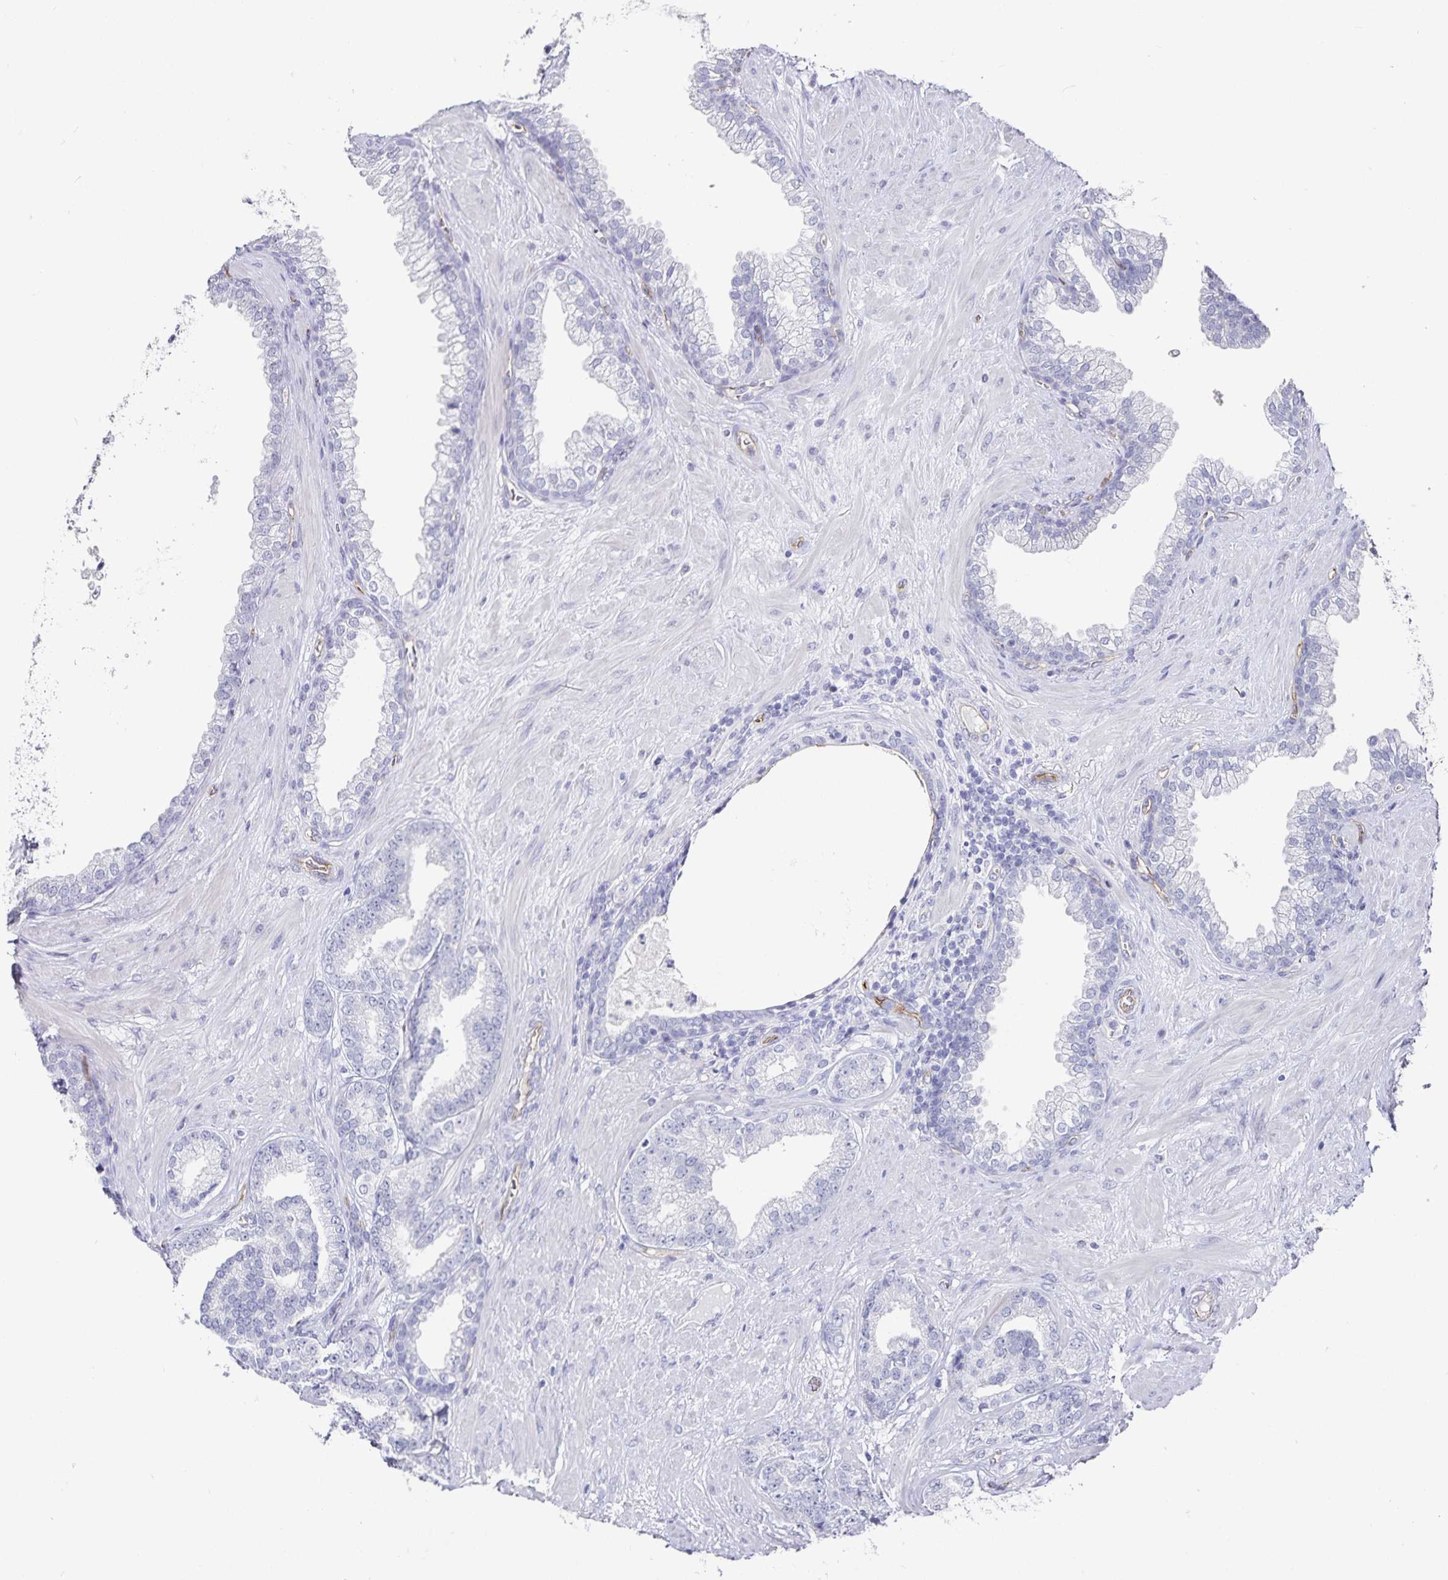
{"staining": {"intensity": "negative", "quantity": "none", "location": "none"}, "tissue": "prostate cancer", "cell_type": "Tumor cells", "image_type": "cancer", "snomed": [{"axis": "morphology", "description": "Adenocarcinoma, High grade"}, {"axis": "topography", "description": "Prostate"}], "caption": "Tumor cells are negative for protein expression in human prostate cancer.", "gene": "PODXL", "patient": {"sex": "male", "age": 62}}